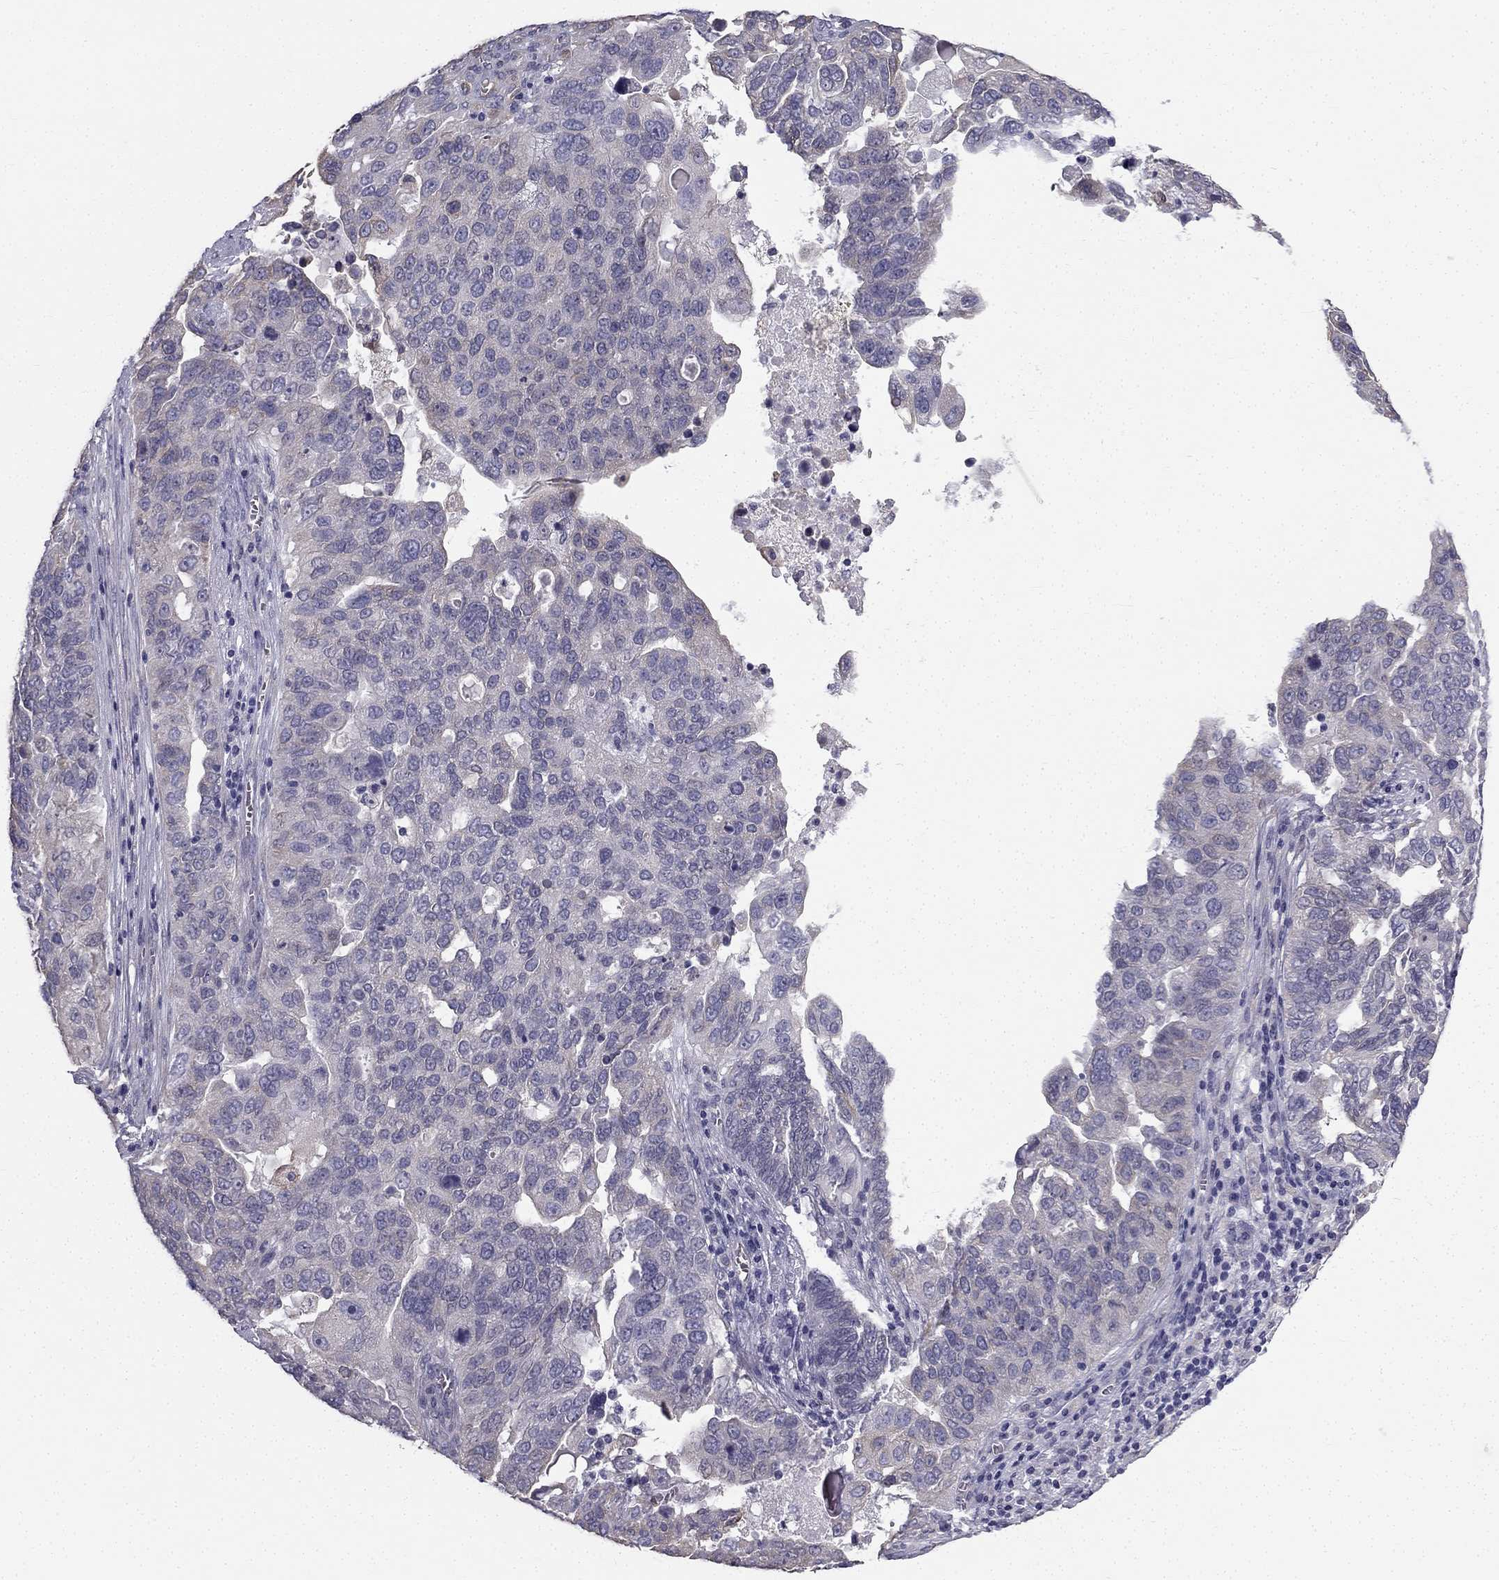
{"staining": {"intensity": "negative", "quantity": "none", "location": "none"}, "tissue": "ovarian cancer", "cell_type": "Tumor cells", "image_type": "cancer", "snomed": [{"axis": "morphology", "description": "Carcinoma, endometroid"}, {"axis": "topography", "description": "Soft tissue"}, {"axis": "topography", "description": "Ovary"}], "caption": "An immunohistochemistry image of ovarian cancer (endometroid carcinoma) is shown. There is no staining in tumor cells of ovarian cancer (endometroid carcinoma).", "gene": "CCDC40", "patient": {"sex": "female", "age": 52}}